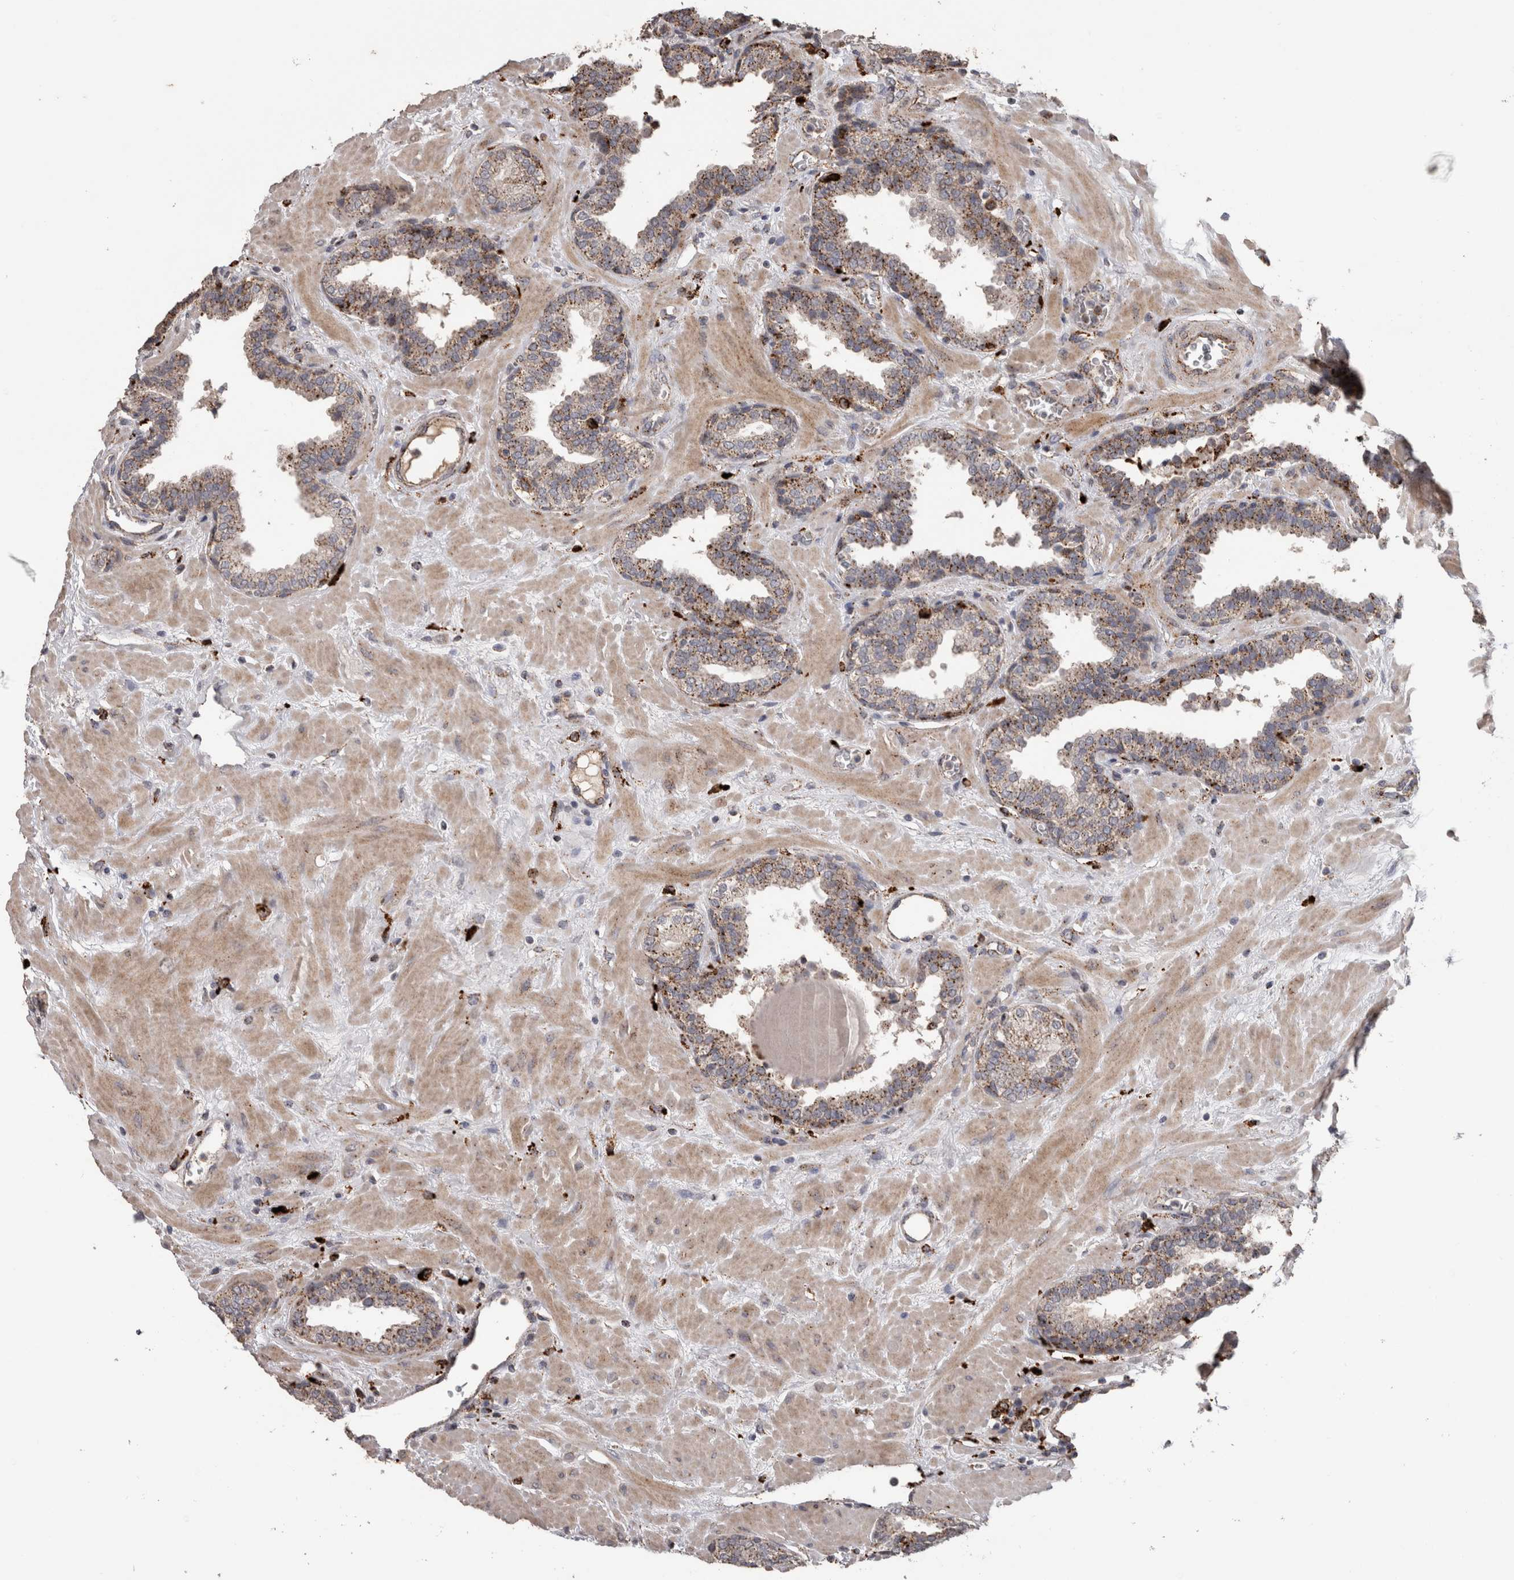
{"staining": {"intensity": "moderate", "quantity": ">75%", "location": "cytoplasmic/membranous"}, "tissue": "prostate", "cell_type": "Glandular cells", "image_type": "normal", "snomed": [{"axis": "morphology", "description": "Normal tissue, NOS"}, {"axis": "topography", "description": "Prostate"}], "caption": "An image of prostate stained for a protein demonstrates moderate cytoplasmic/membranous brown staining in glandular cells. (brown staining indicates protein expression, while blue staining denotes nuclei).", "gene": "CTSZ", "patient": {"sex": "male", "age": 51}}